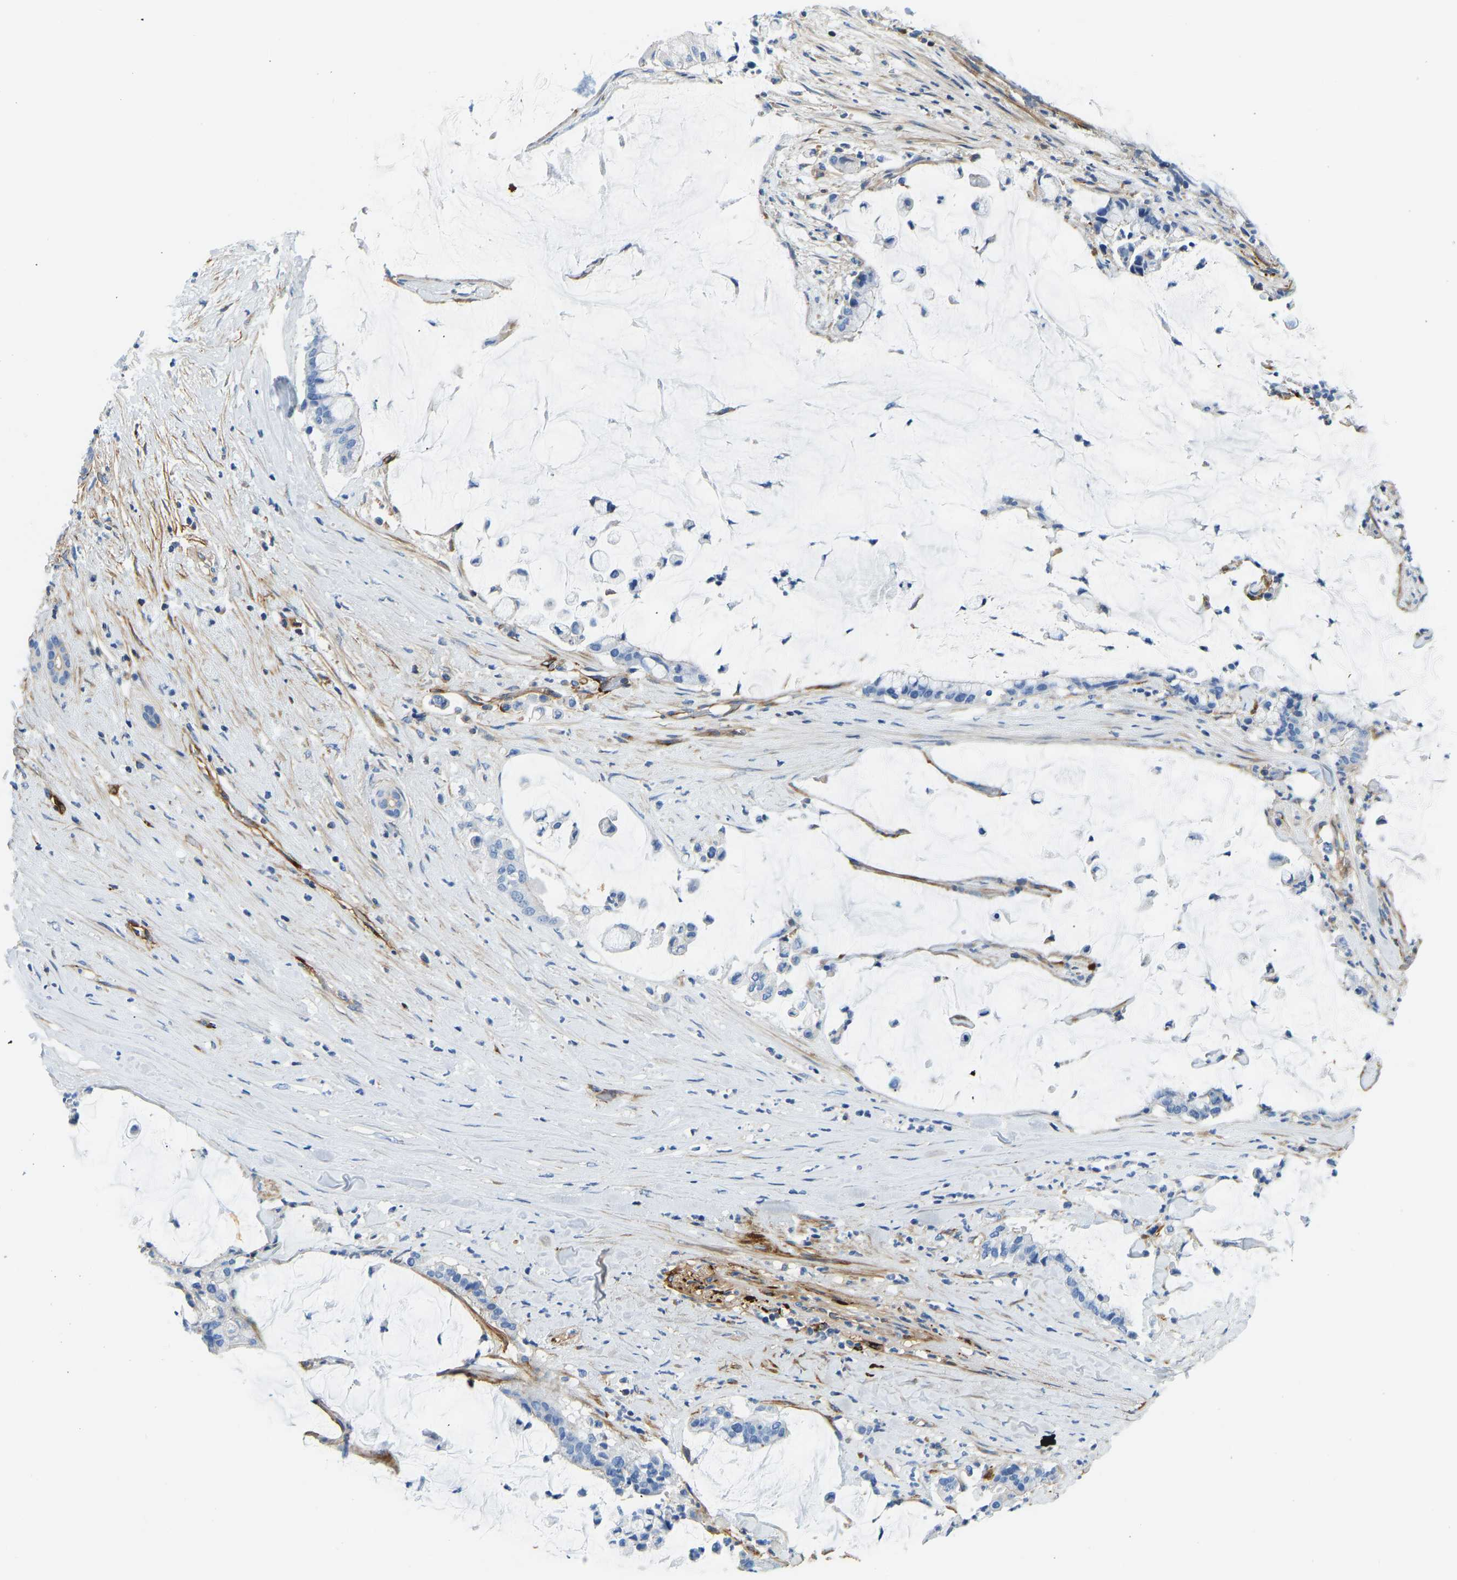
{"staining": {"intensity": "negative", "quantity": "none", "location": "none"}, "tissue": "pancreatic cancer", "cell_type": "Tumor cells", "image_type": "cancer", "snomed": [{"axis": "morphology", "description": "Adenocarcinoma, NOS"}, {"axis": "topography", "description": "Pancreas"}], "caption": "Pancreatic cancer stained for a protein using immunohistochemistry (IHC) displays no expression tumor cells.", "gene": "COL15A1", "patient": {"sex": "male", "age": 41}}